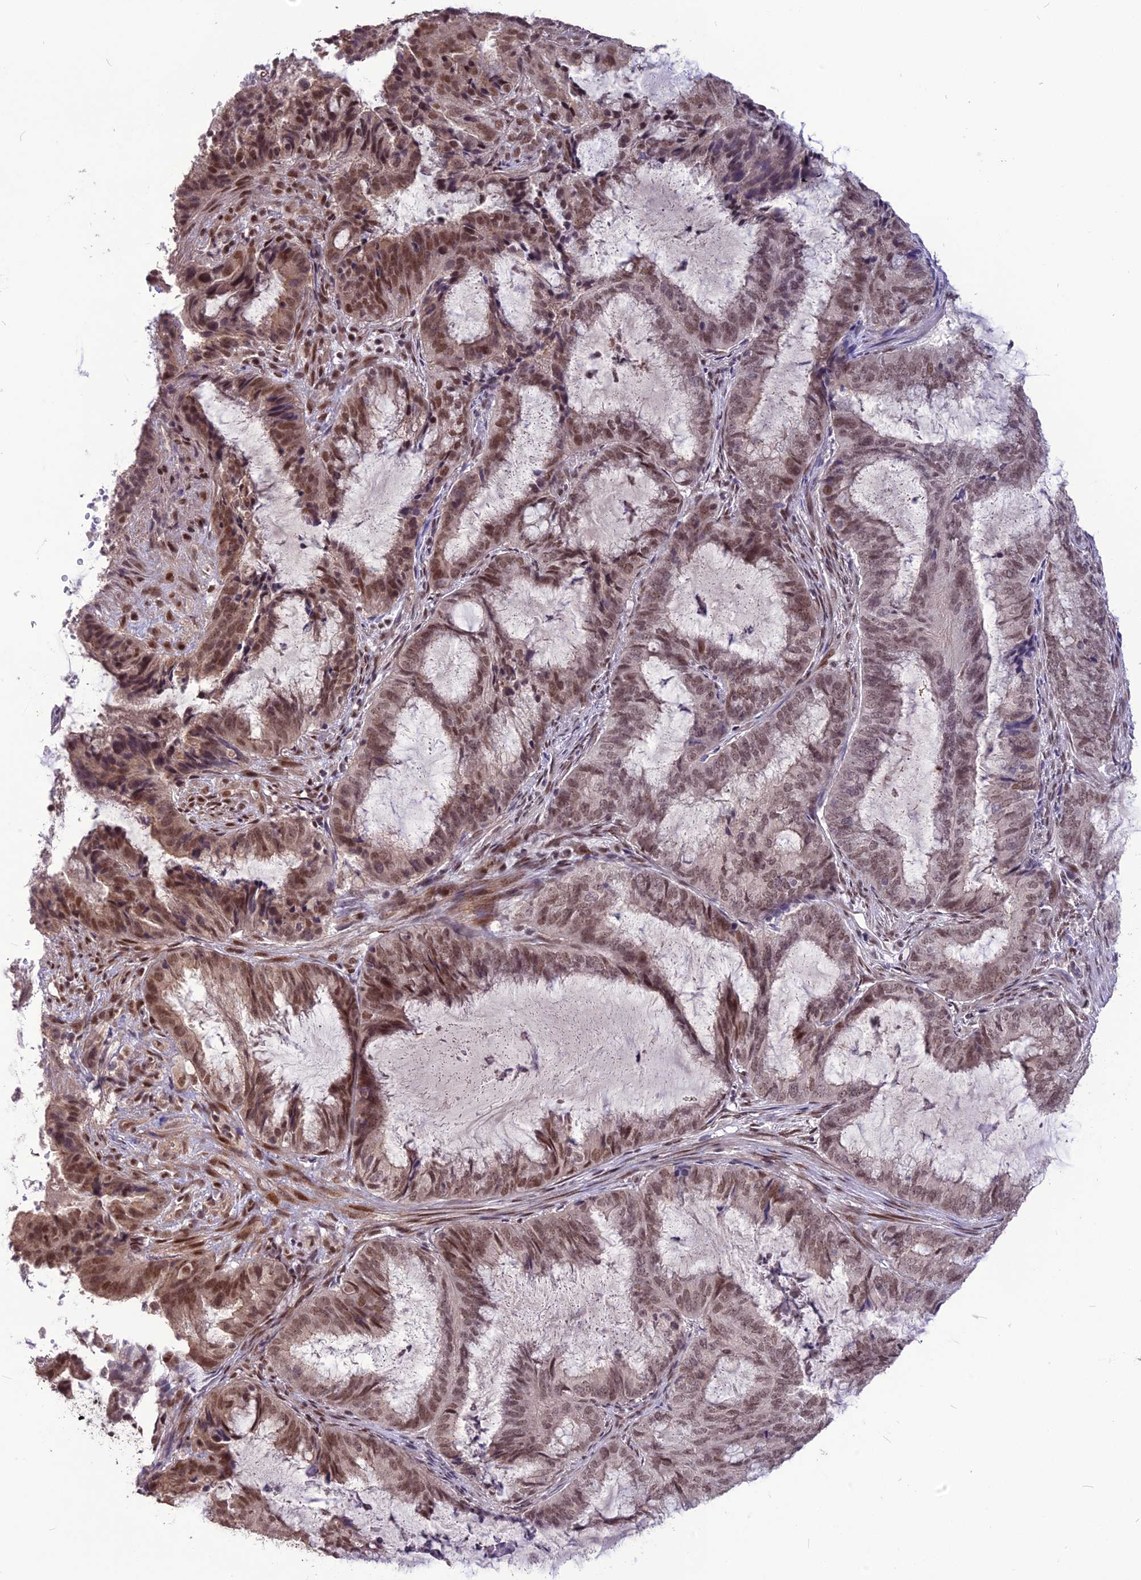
{"staining": {"intensity": "moderate", "quantity": "25%-75%", "location": "nuclear"}, "tissue": "endometrial cancer", "cell_type": "Tumor cells", "image_type": "cancer", "snomed": [{"axis": "morphology", "description": "Adenocarcinoma, NOS"}, {"axis": "topography", "description": "Endometrium"}], "caption": "High-magnification brightfield microscopy of endometrial adenocarcinoma stained with DAB (brown) and counterstained with hematoxylin (blue). tumor cells exhibit moderate nuclear positivity is identified in about25%-75% of cells.", "gene": "DIS3", "patient": {"sex": "female", "age": 51}}